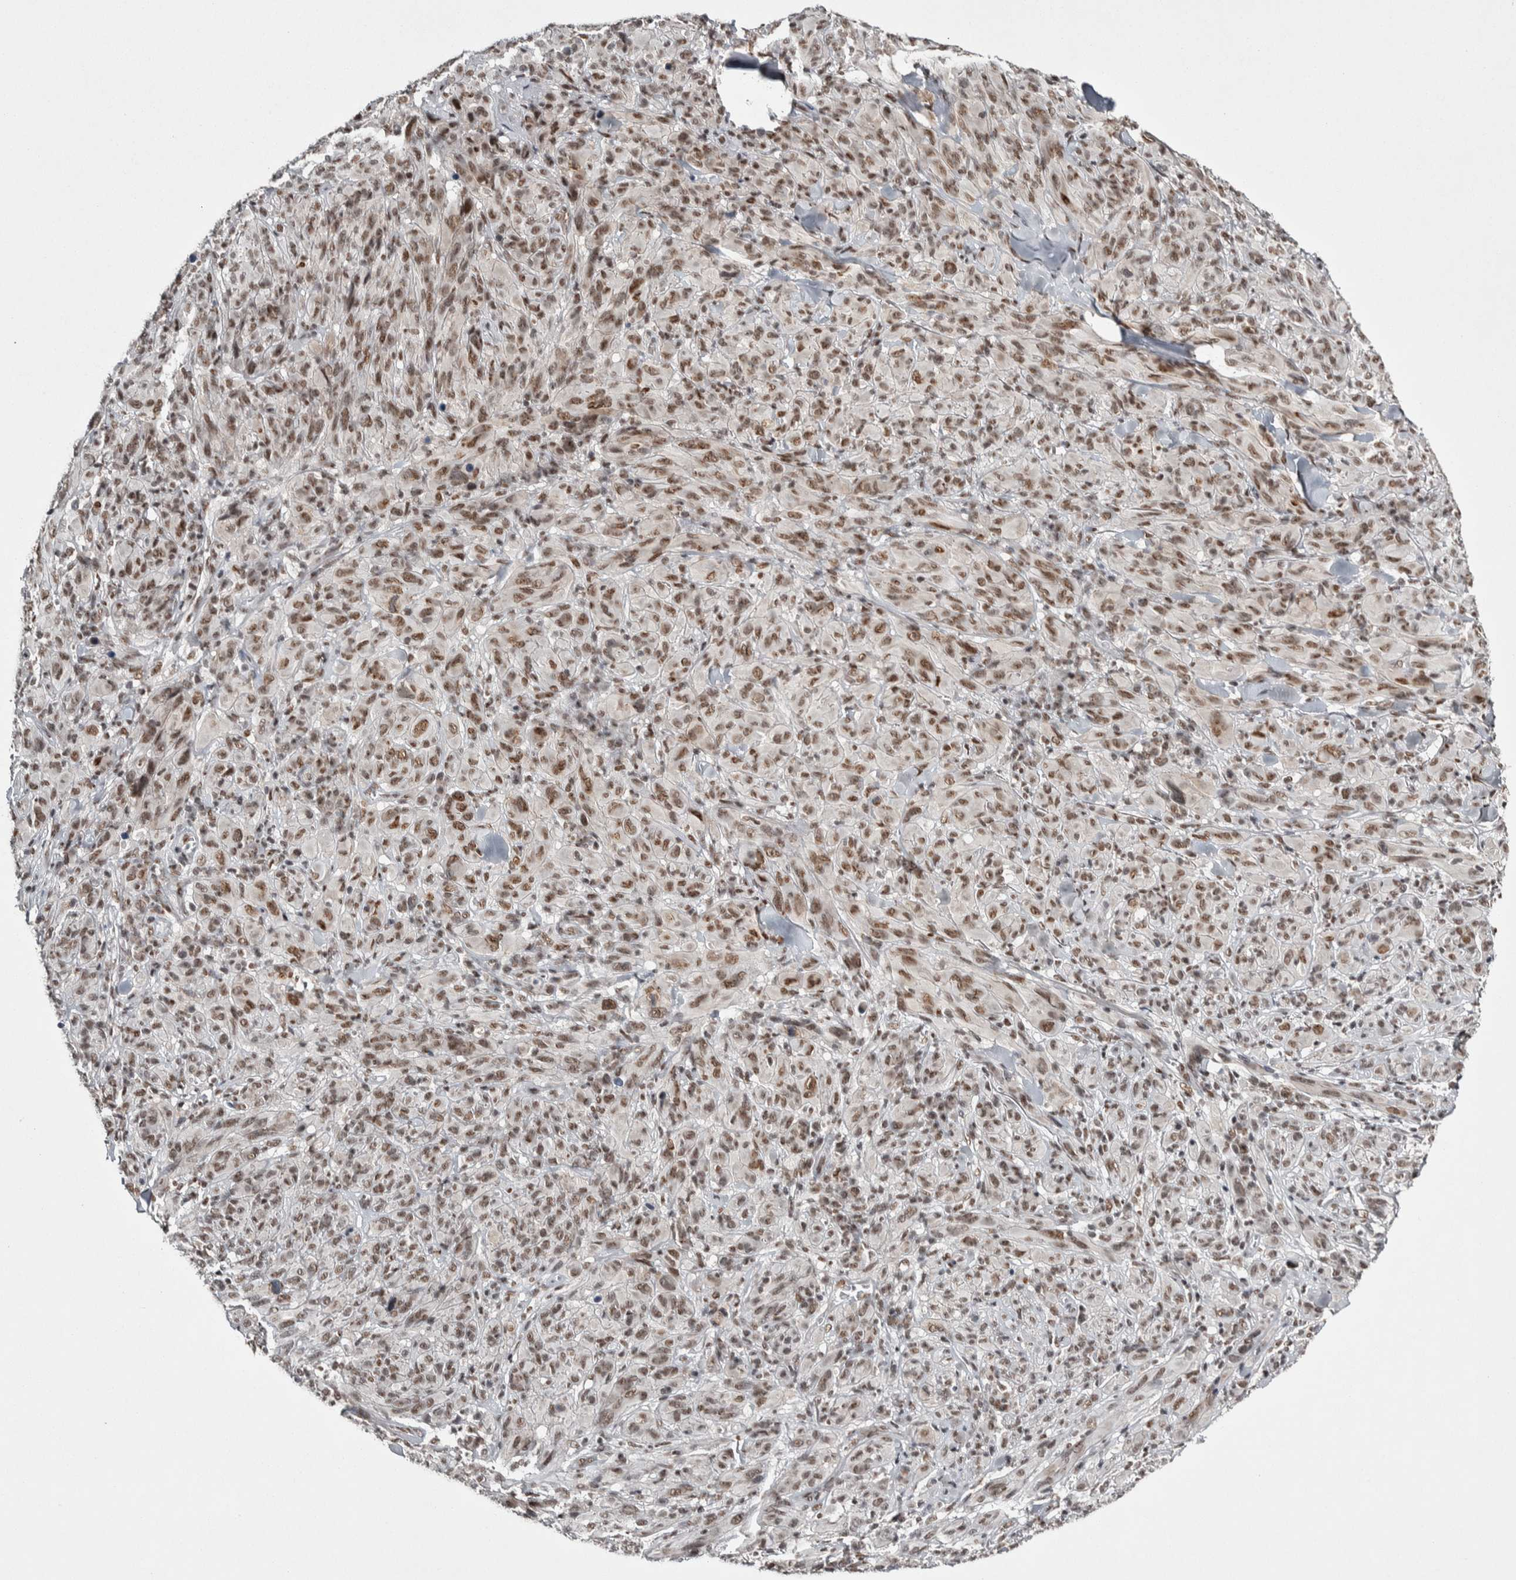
{"staining": {"intensity": "moderate", "quantity": ">75%", "location": "nuclear"}, "tissue": "melanoma", "cell_type": "Tumor cells", "image_type": "cancer", "snomed": [{"axis": "morphology", "description": "Malignant melanoma, NOS"}, {"axis": "topography", "description": "Skin of head"}], "caption": "Human melanoma stained for a protein (brown) shows moderate nuclear positive expression in approximately >75% of tumor cells.", "gene": "ASPN", "patient": {"sex": "male", "age": 96}}